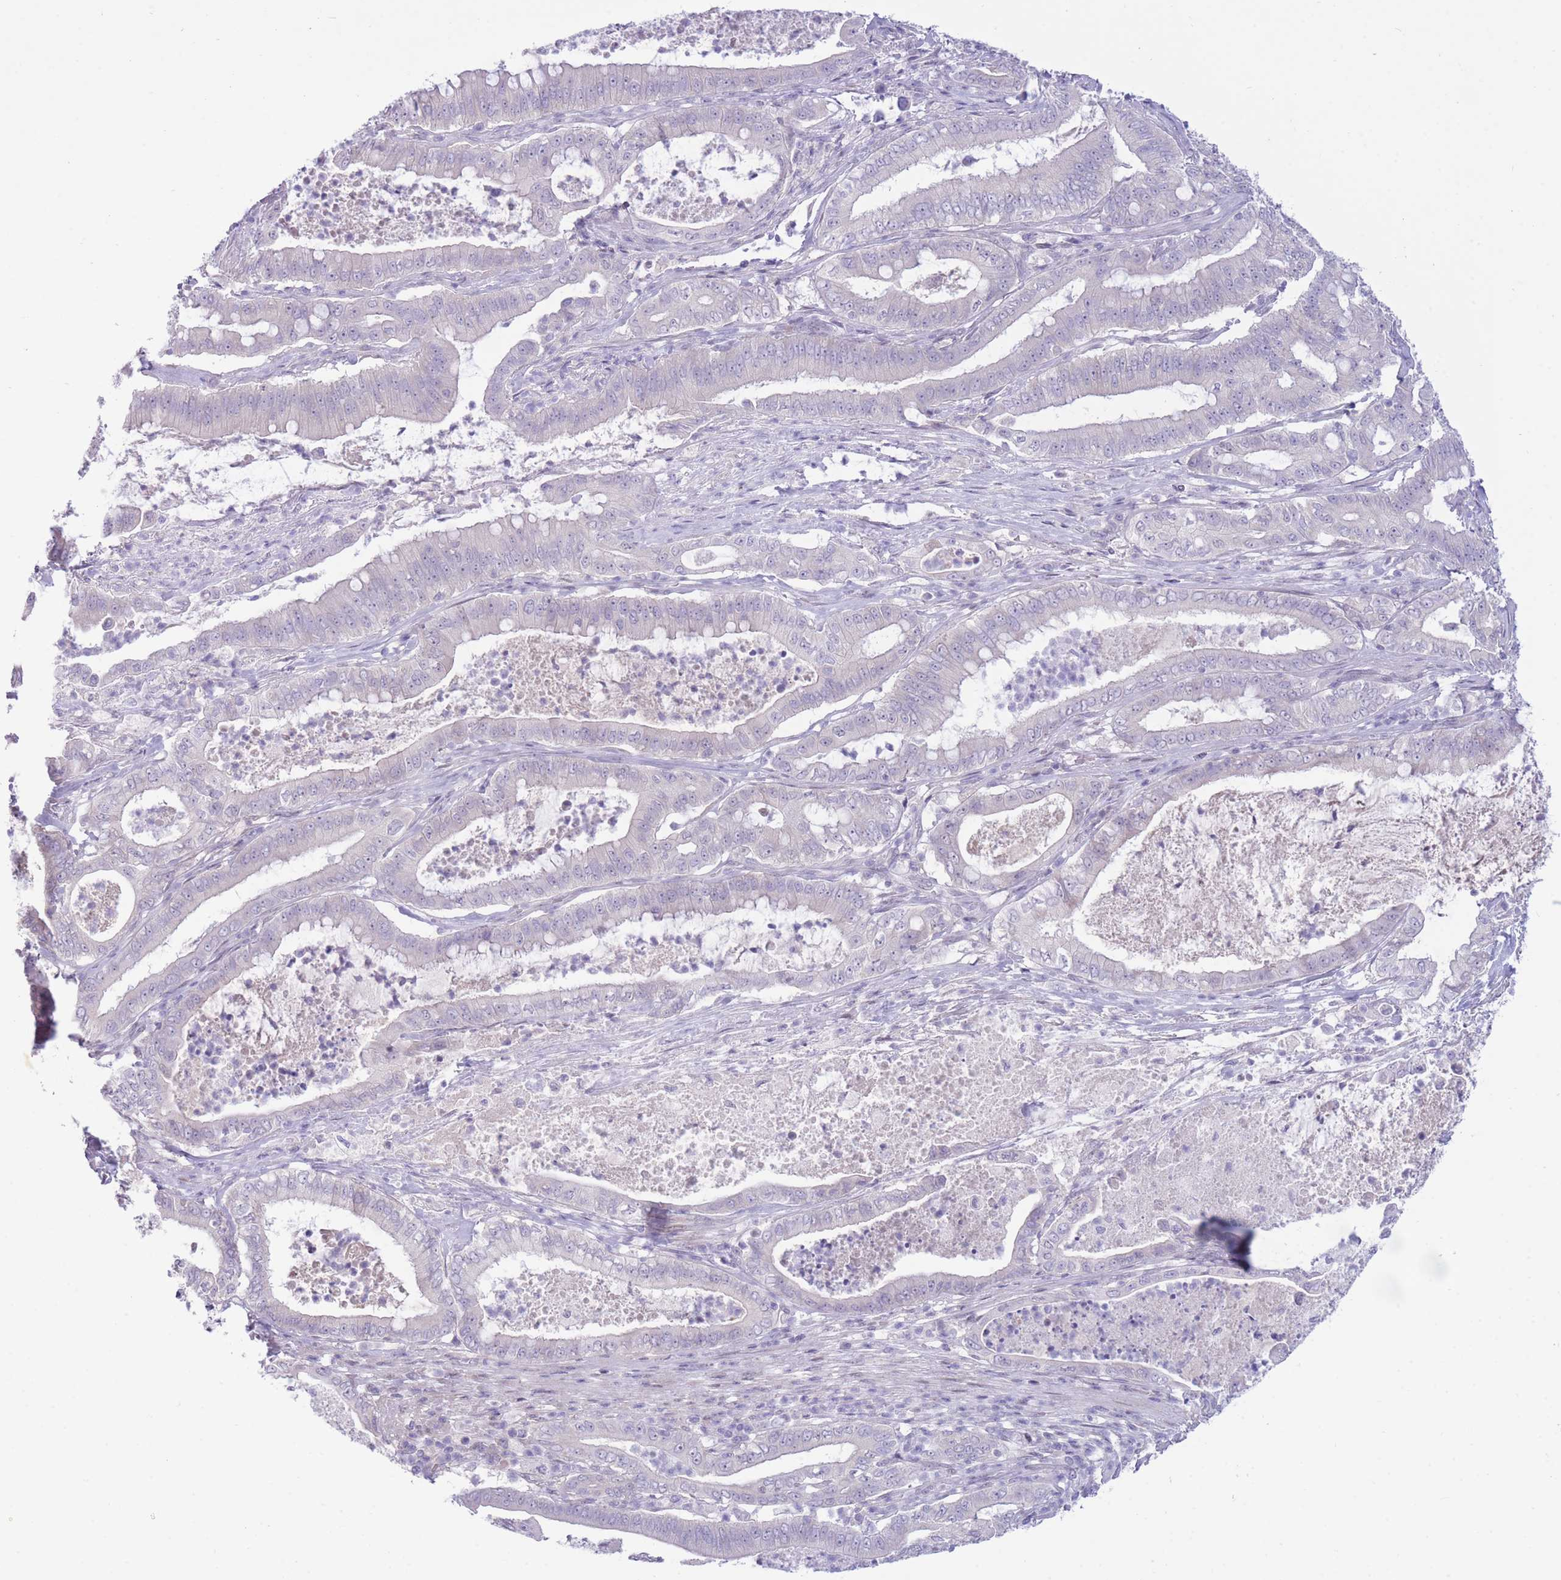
{"staining": {"intensity": "negative", "quantity": "none", "location": "none"}, "tissue": "pancreatic cancer", "cell_type": "Tumor cells", "image_type": "cancer", "snomed": [{"axis": "morphology", "description": "Adenocarcinoma, NOS"}, {"axis": "topography", "description": "Pancreas"}], "caption": "The histopathology image exhibits no significant staining in tumor cells of pancreatic cancer. (Brightfield microscopy of DAB immunohistochemistry at high magnification).", "gene": "FBXO46", "patient": {"sex": "male", "age": 71}}